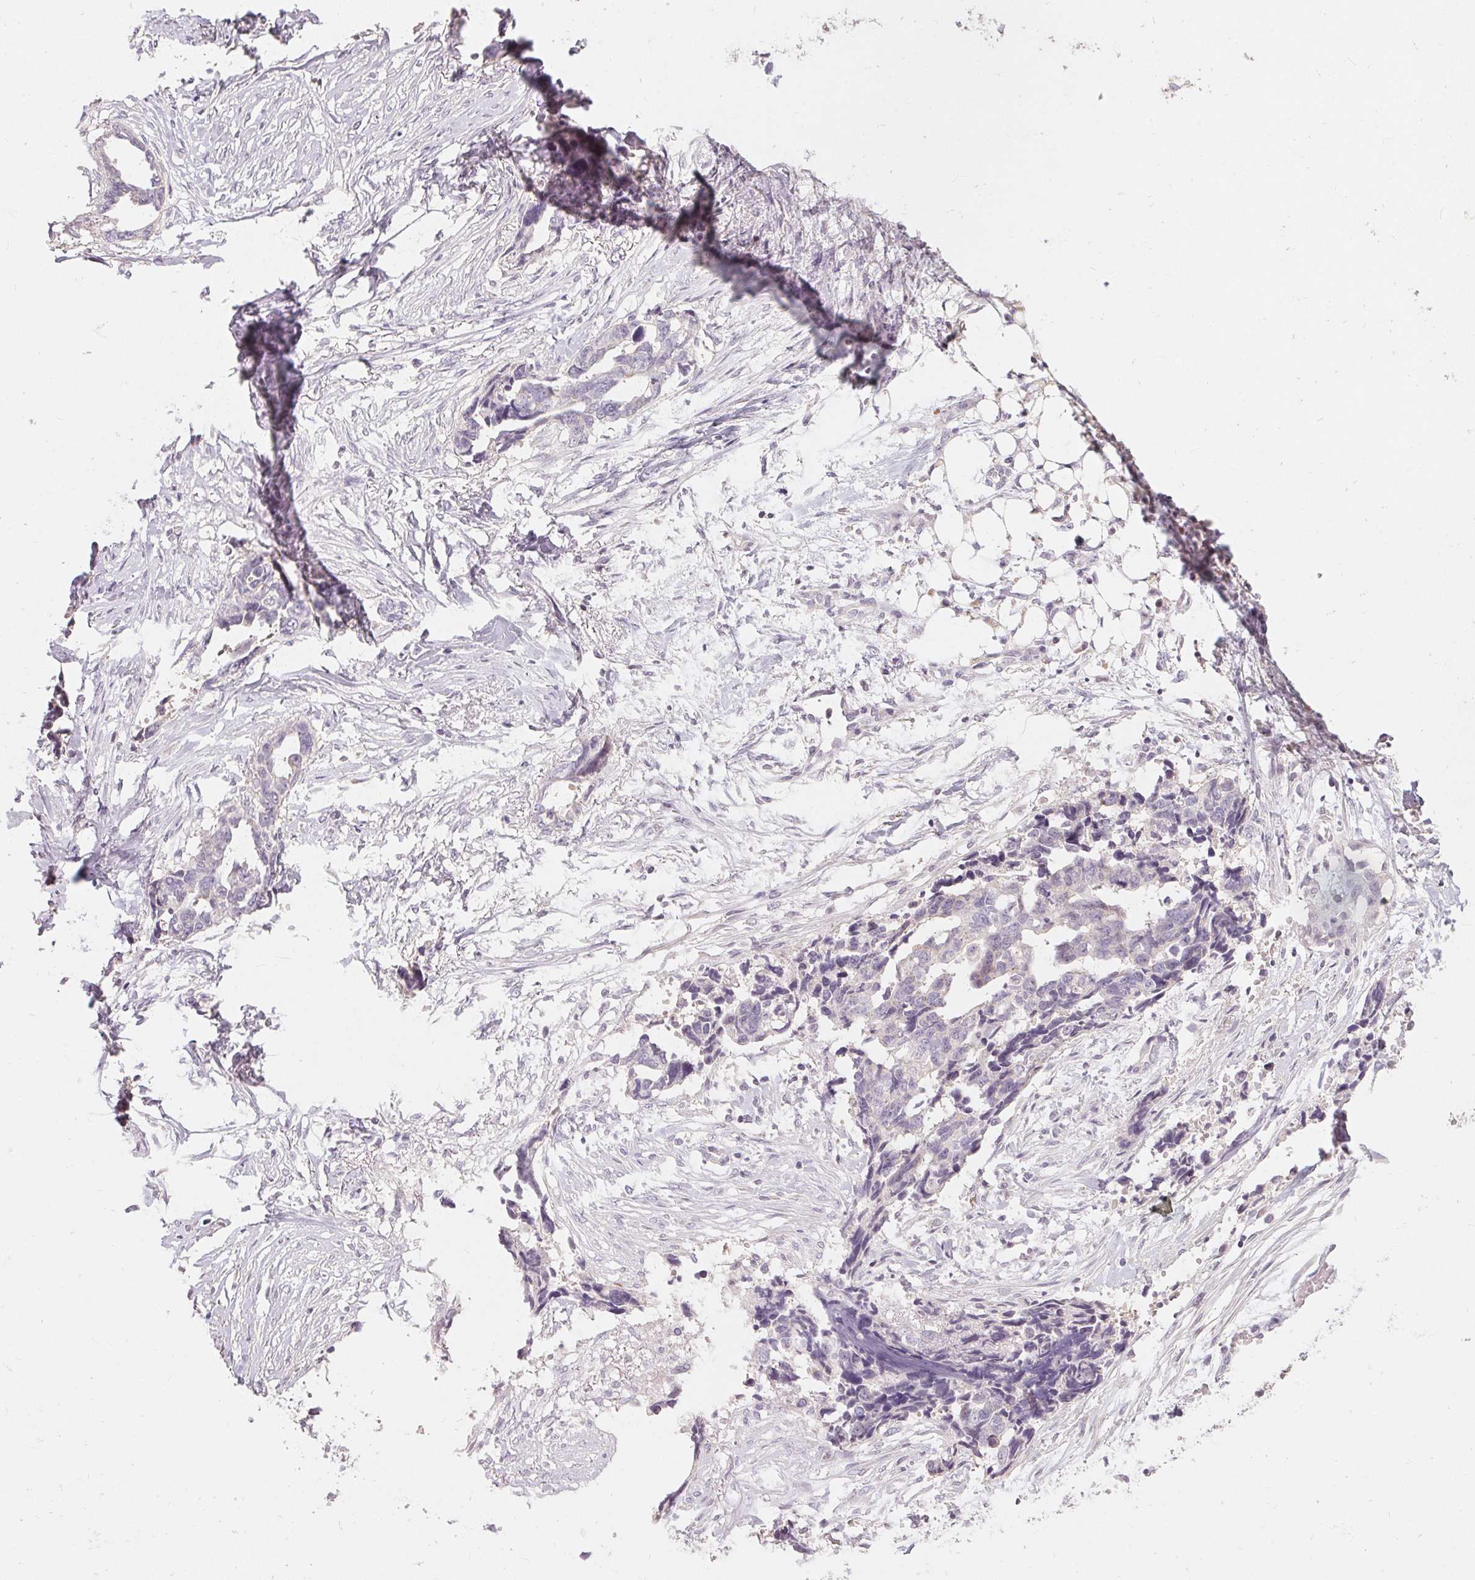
{"staining": {"intensity": "negative", "quantity": "none", "location": "none"}, "tissue": "ovarian cancer", "cell_type": "Tumor cells", "image_type": "cancer", "snomed": [{"axis": "morphology", "description": "Cystadenocarcinoma, serous, NOS"}, {"axis": "topography", "description": "Ovary"}], "caption": "This is a photomicrograph of IHC staining of ovarian cancer (serous cystadenocarcinoma), which shows no positivity in tumor cells.", "gene": "TP53AIP1", "patient": {"sex": "female", "age": 69}}